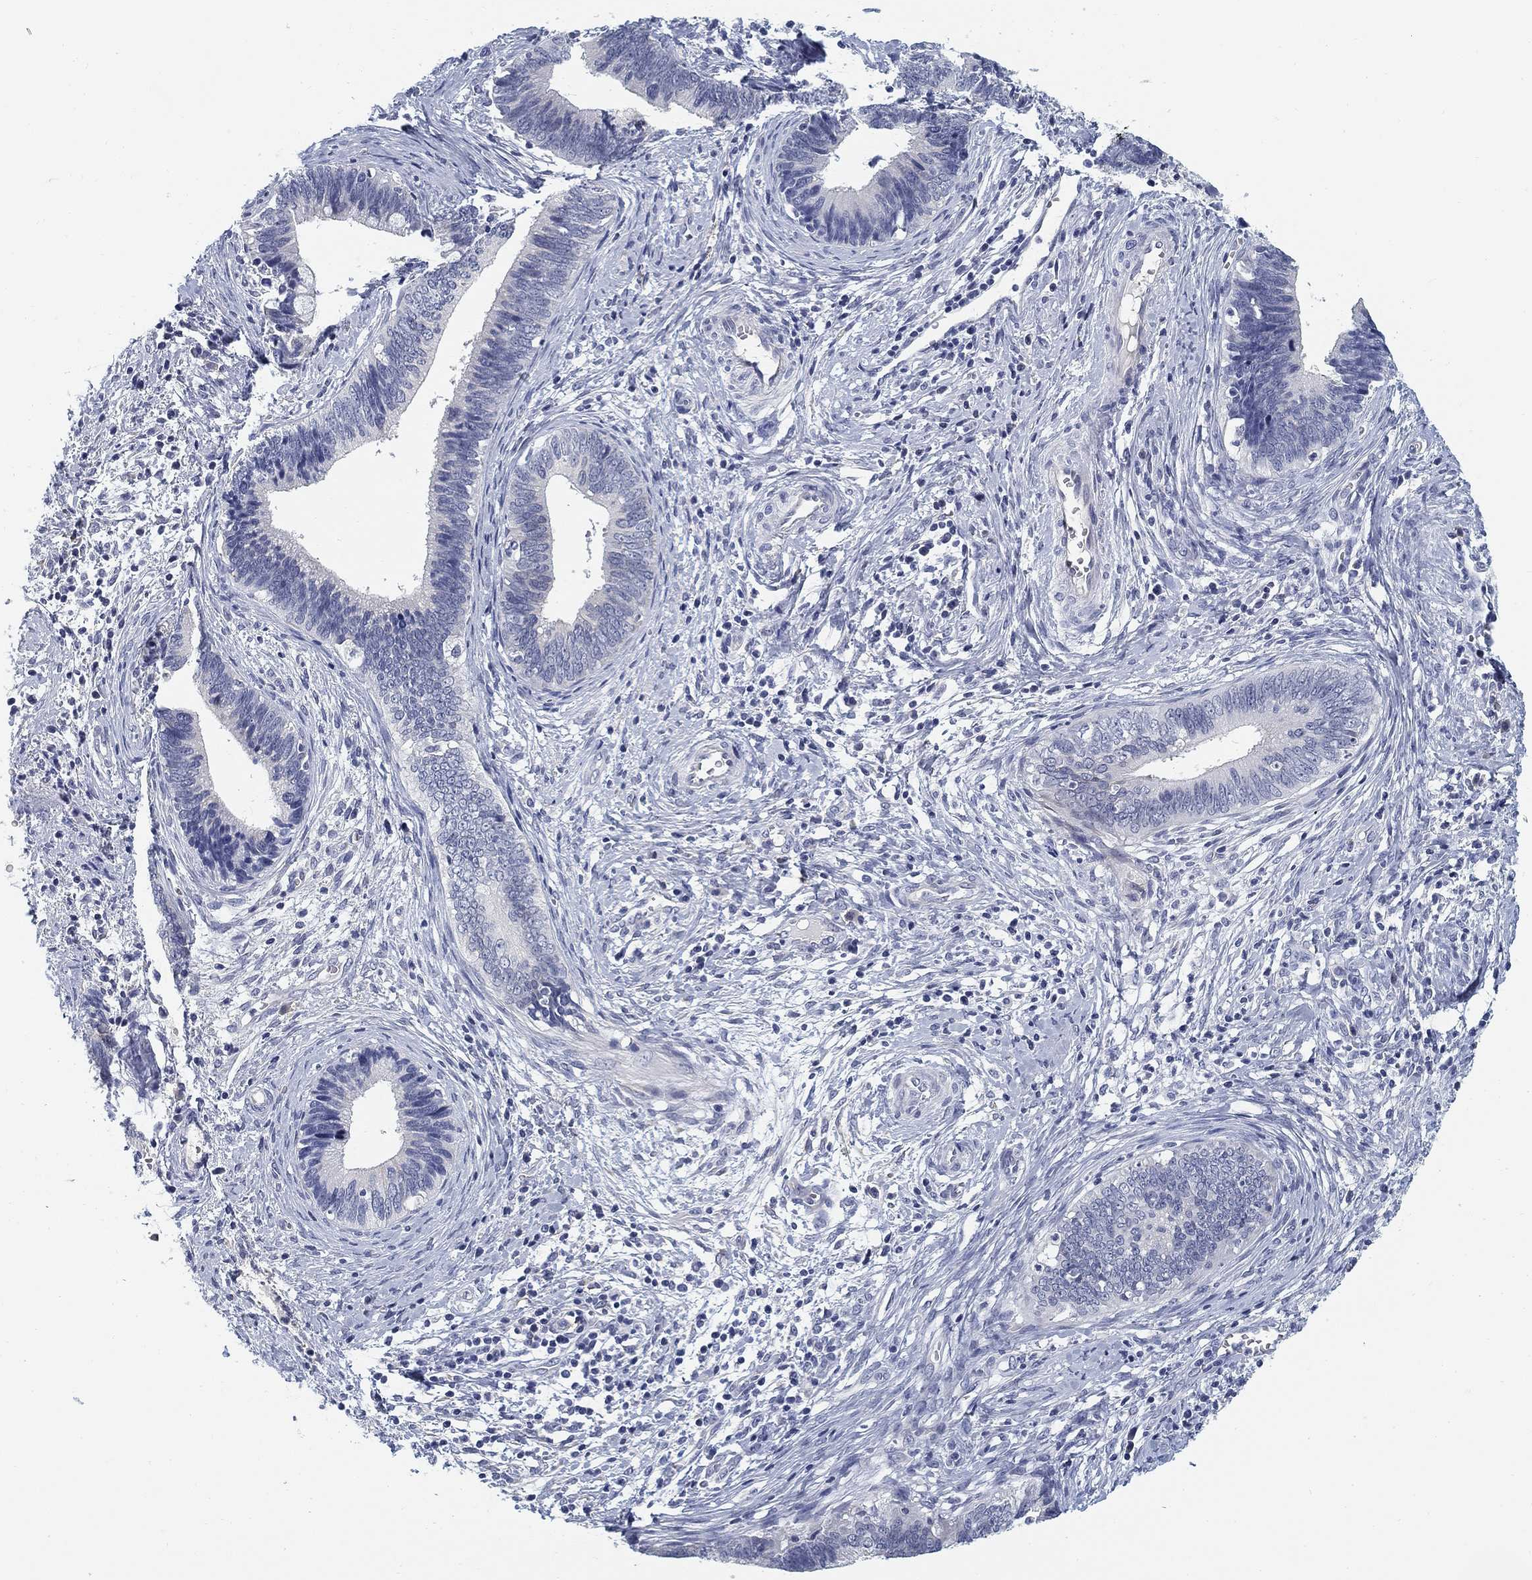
{"staining": {"intensity": "negative", "quantity": "none", "location": "none"}, "tissue": "cervical cancer", "cell_type": "Tumor cells", "image_type": "cancer", "snomed": [{"axis": "morphology", "description": "Adenocarcinoma, NOS"}, {"axis": "topography", "description": "Cervix"}], "caption": "Immunohistochemical staining of cervical cancer (adenocarcinoma) shows no significant expression in tumor cells. (Stains: DAB IHC with hematoxylin counter stain, Microscopy: brightfield microscopy at high magnification).", "gene": "SLC2A5", "patient": {"sex": "female", "age": 42}}